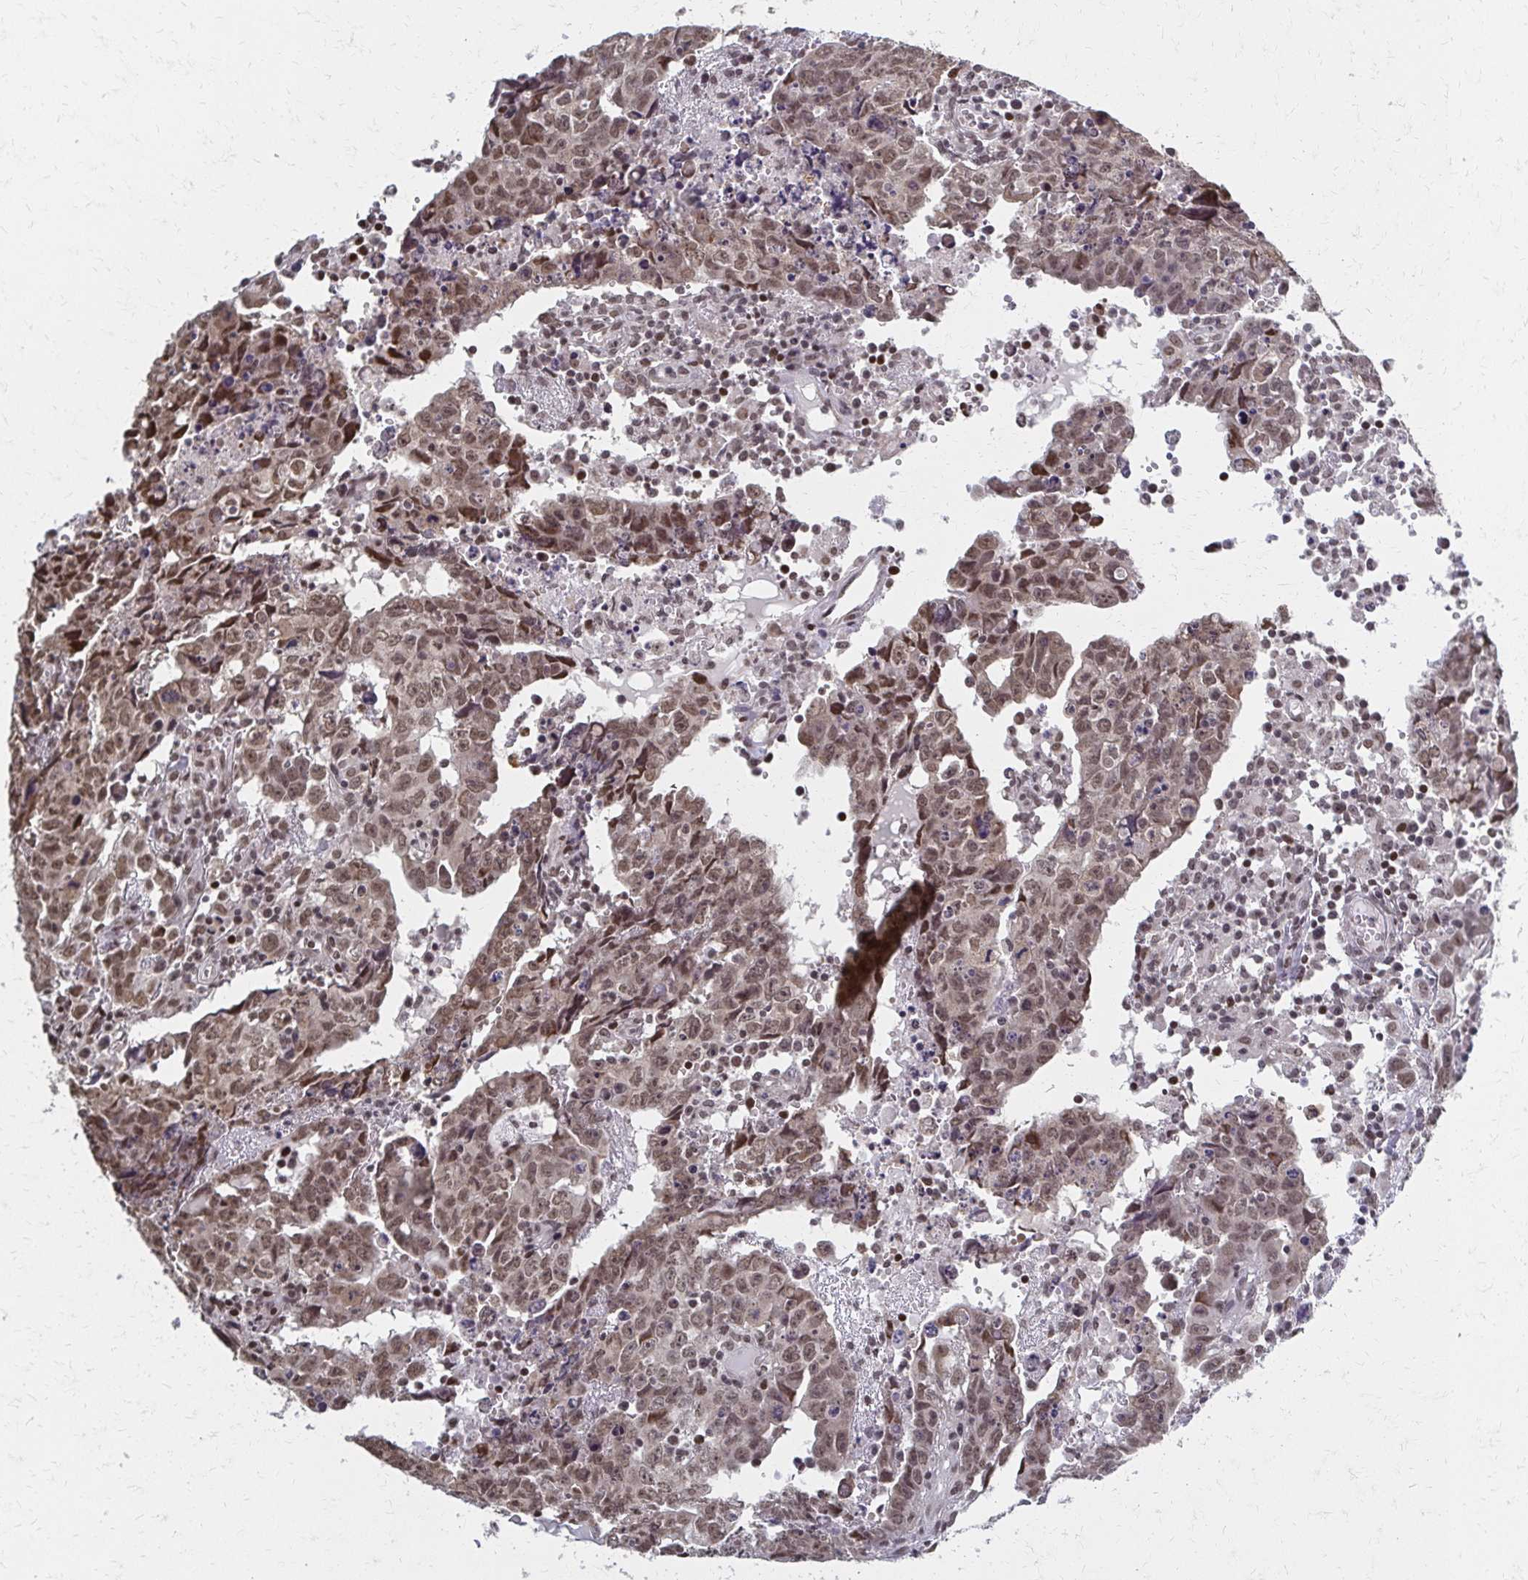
{"staining": {"intensity": "moderate", "quantity": ">75%", "location": "nuclear"}, "tissue": "testis cancer", "cell_type": "Tumor cells", "image_type": "cancer", "snomed": [{"axis": "morphology", "description": "Carcinoma, Embryonal, NOS"}, {"axis": "topography", "description": "Testis"}], "caption": "Immunohistochemistry (IHC) (DAB (3,3'-diaminobenzidine)) staining of testis cancer (embryonal carcinoma) shows moderate nuclear protein positivity in approximately >75% of tumor cells. (DAB IHC with brightfield microscopy, high magnification).", "gene": "HOXA9", "patient": {"sex": "male", "age": 22}}